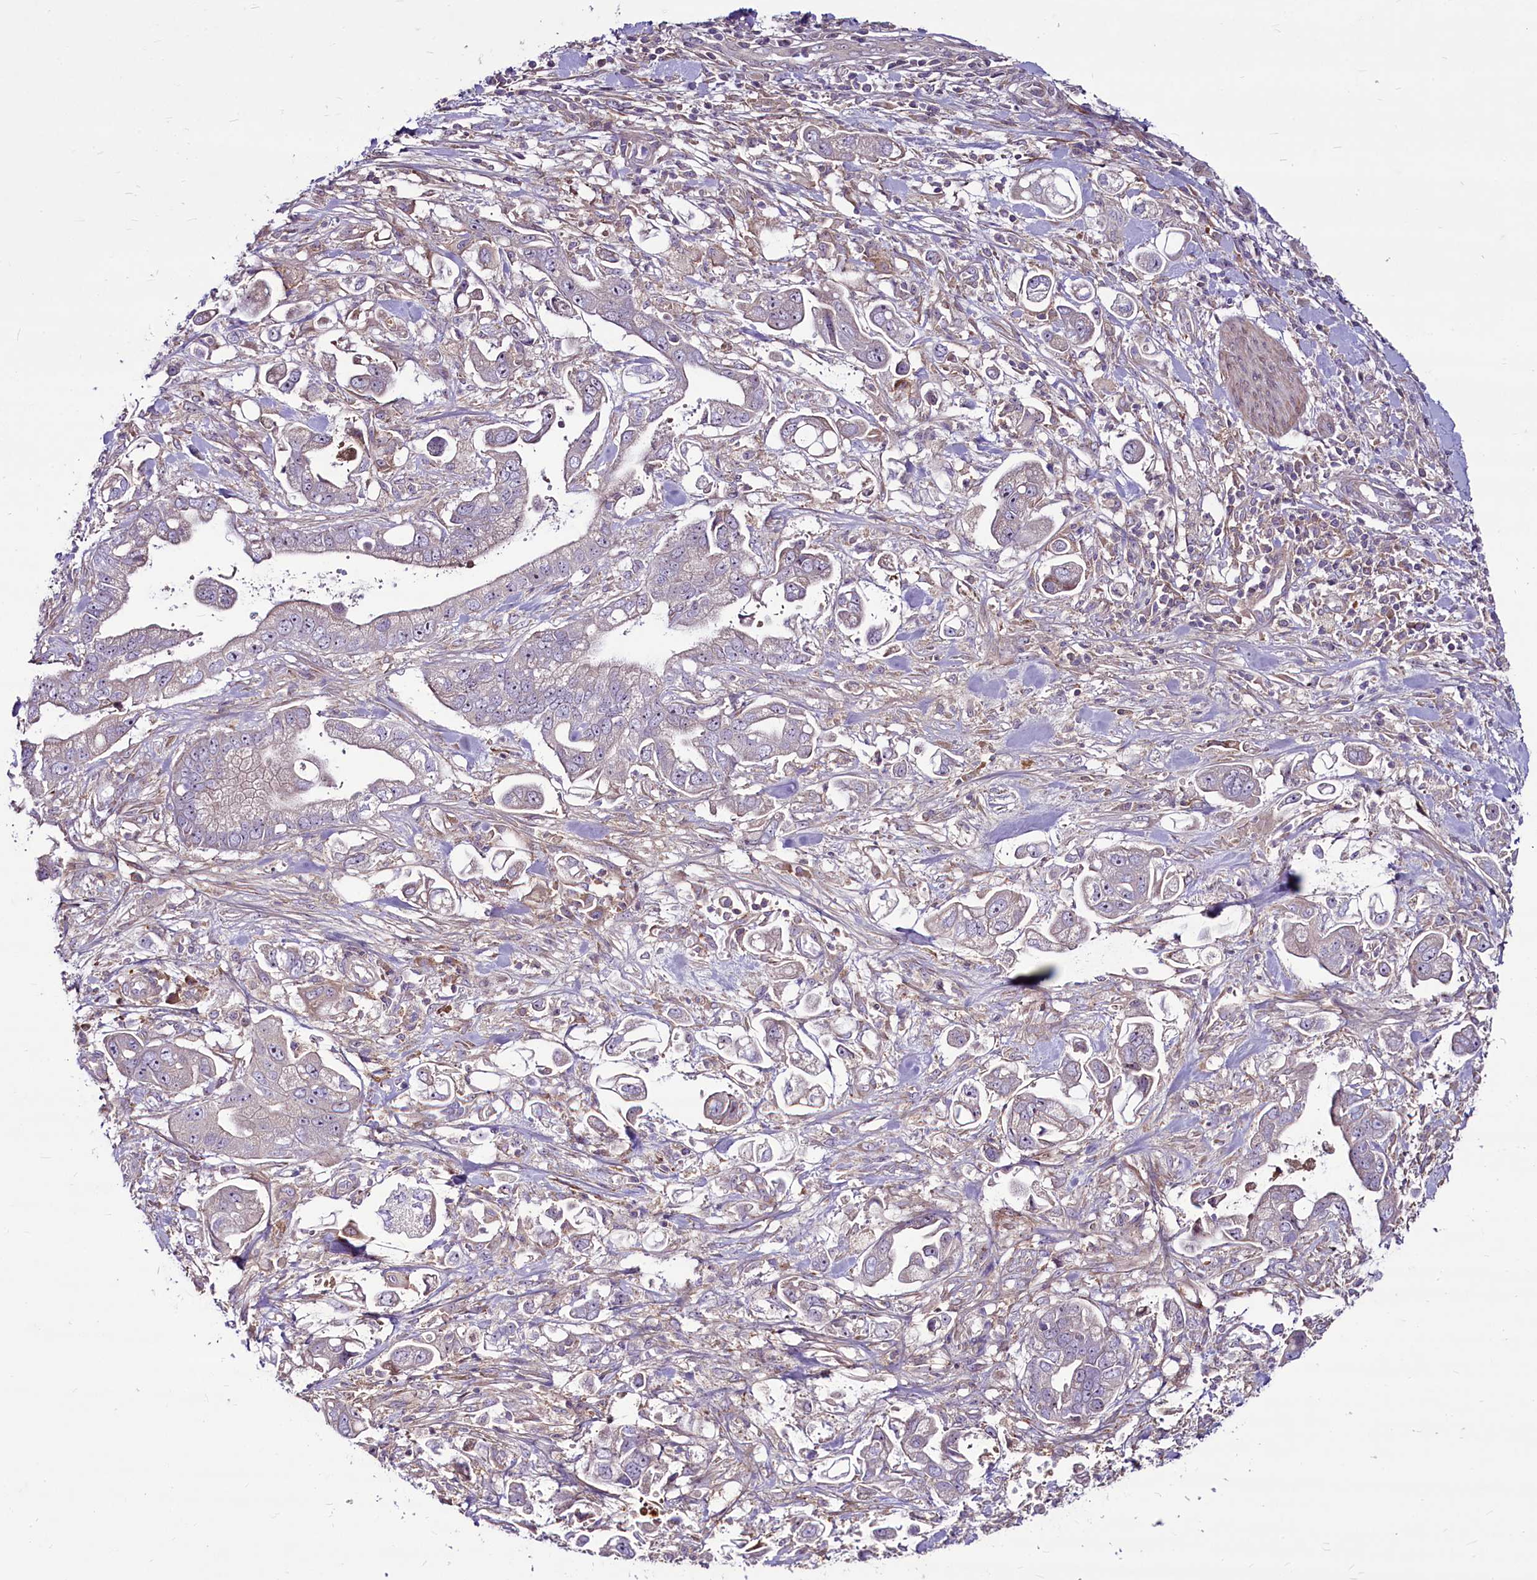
{"staining": {"intensity": "negative", "quantity": "none", "location": "none"}, "tissue": "stomach cancer", "cell_type": "Tumor cells", "image_type": "cancer", "snomed": [{"axis": "morphology", "description": "Adenocarcinoma, NOS"}, {"axis": "topography", "description": "Stomach"}], "caption": "Immunohistochemical staining of human stomach cancer (adenocarcinoma) shows no significant expression in tumor cells.", "gene": "RSBN1", "patient": {"sex": "male", "age": 62}}